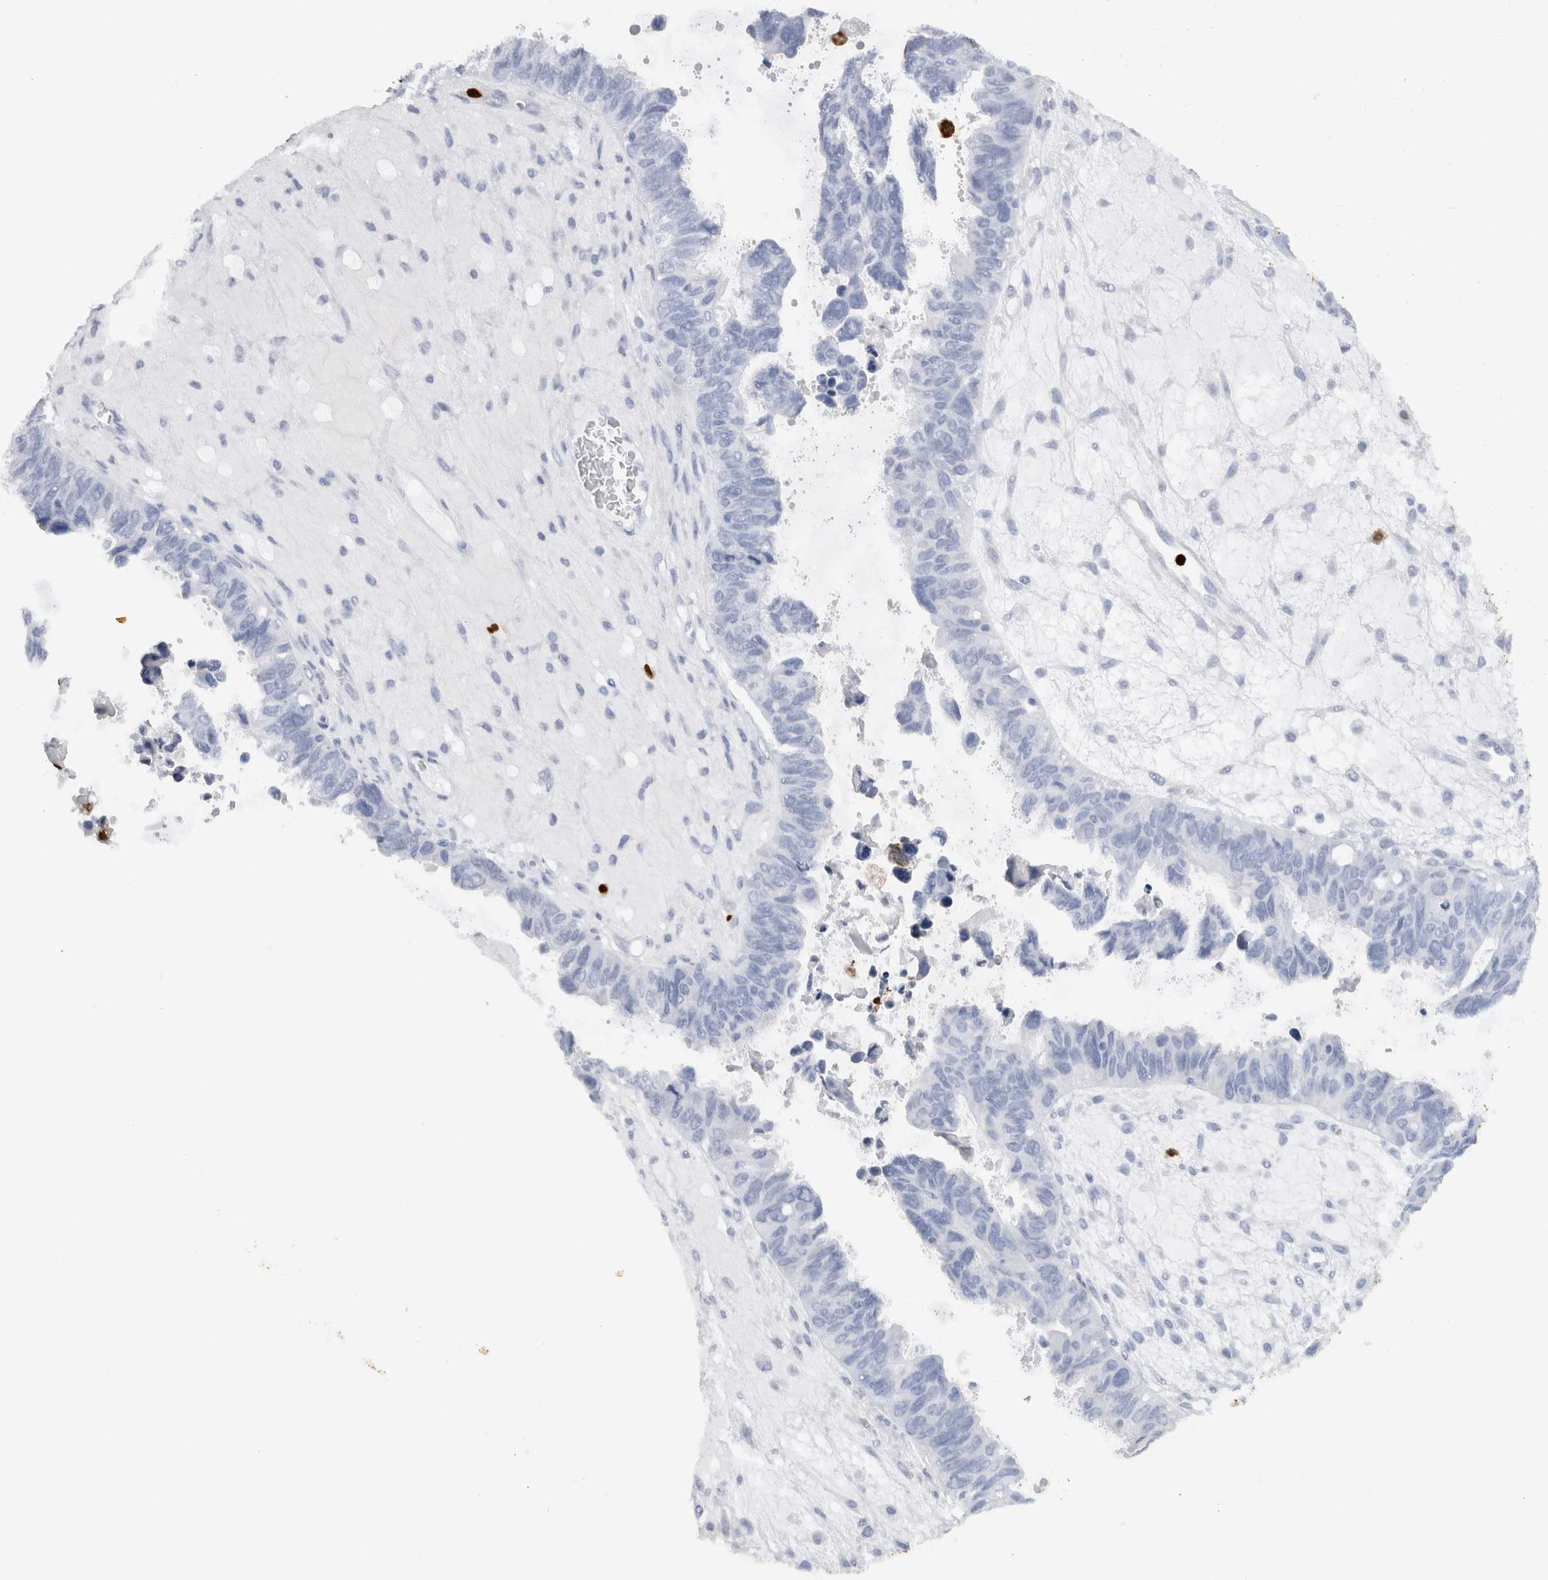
{"staining": {"intensity": "negative", "quantity": "none", "location": "none"}, "tissue": "ovarian cancer", "cell_type": "Tumor cells", "image_type": "cancer", "snomed": [{"axis": "morphology", "description": "Cystadenocarcinoma, serous, NOS"}, {"axis": "topography", "description": "Ovary"}], "caption": "DAB immunohistochemical staining of human ovarian cancer (serous cystadenocarcinoma) displays no significant positivity in tumor cells.", "gene": "S100A8", "patient": {"sex": "female", "age": 79}}